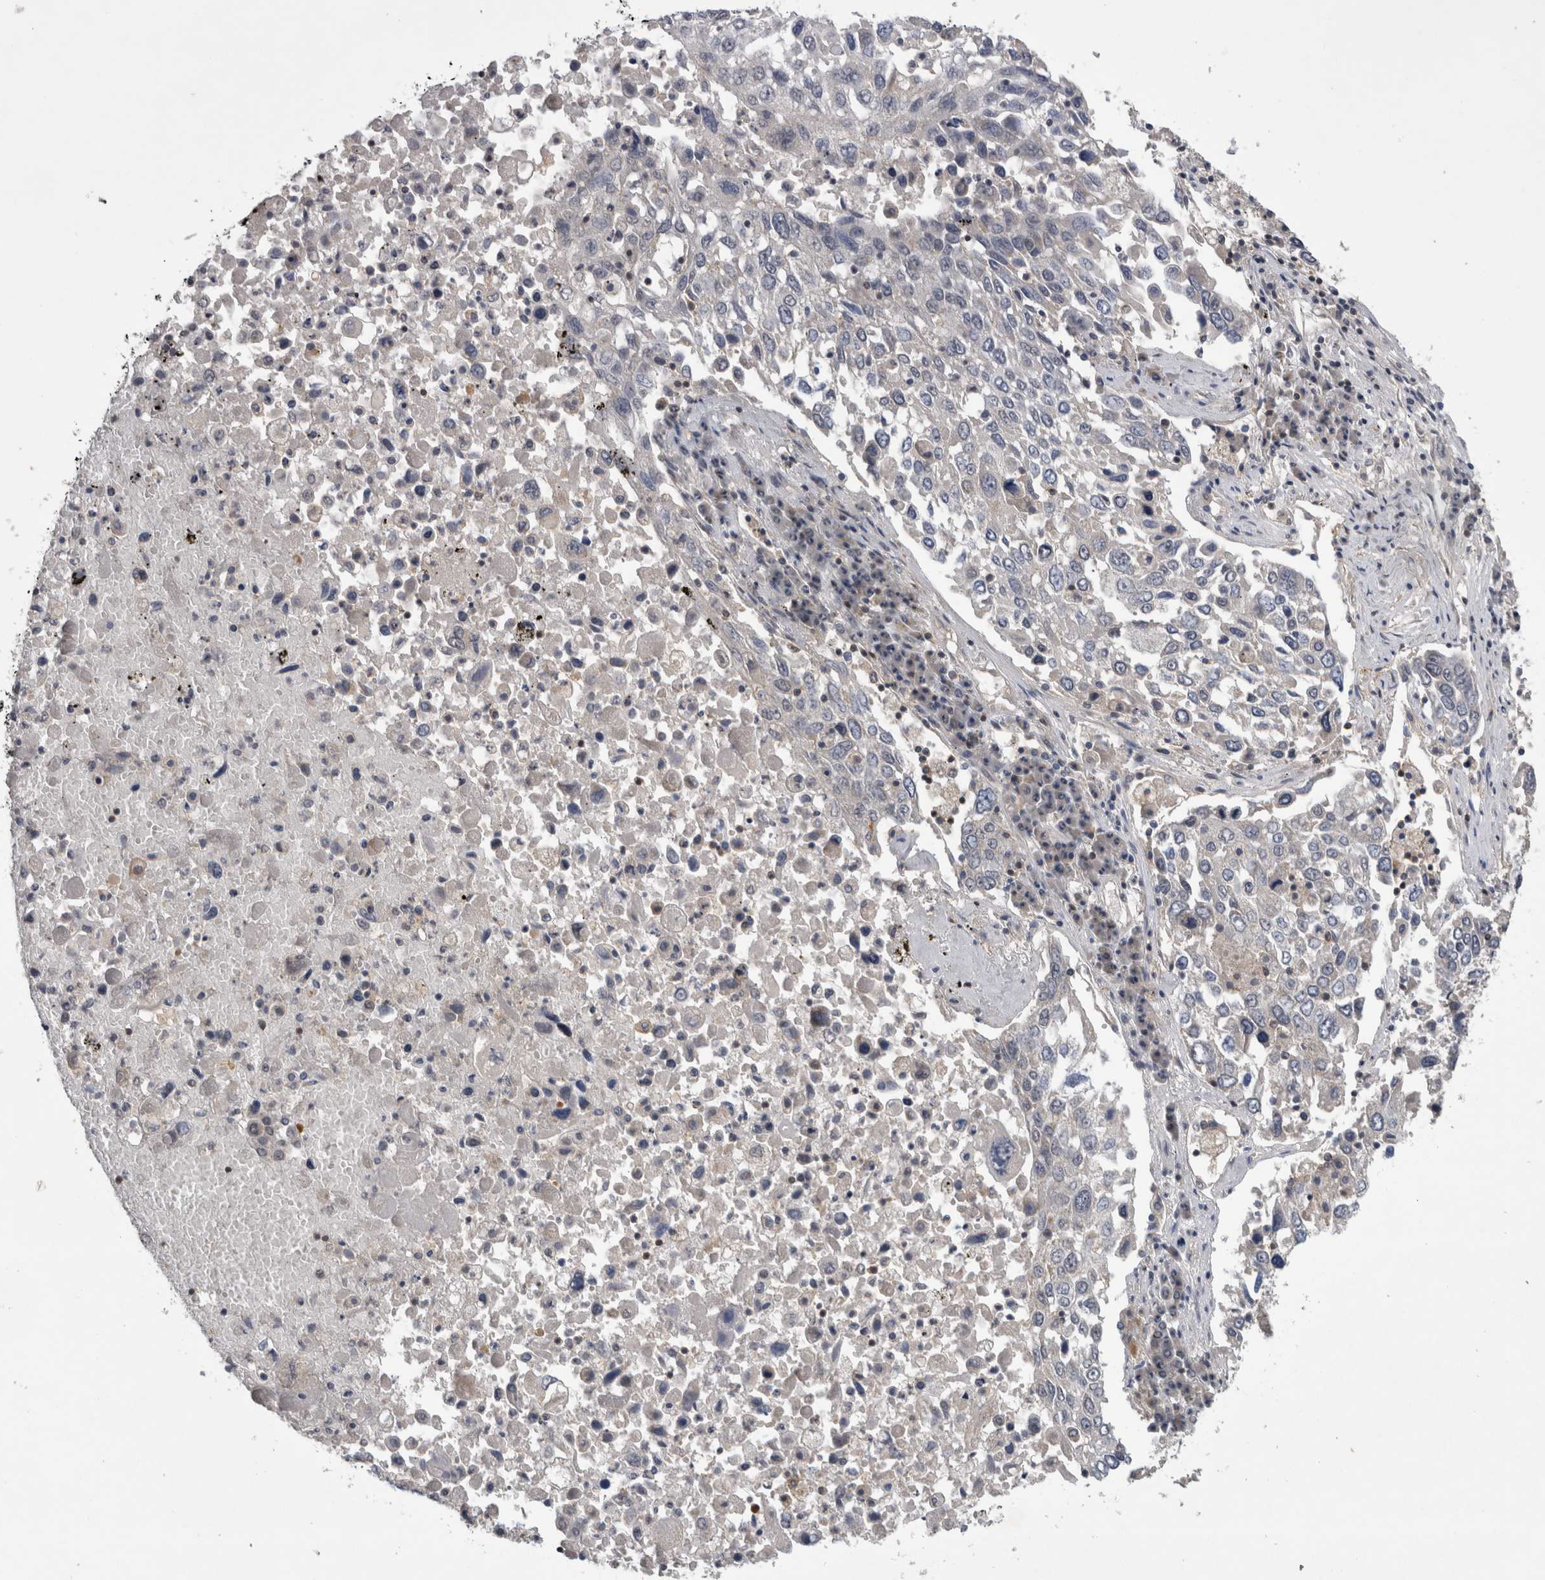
{"staining": {"intensity": "moderate", "quantity": "<25%", "location": "cytoplasmic/membranous"}, "tissue": "lung cancer", "cell_type": "Tumor cells", "image_type": "cancer", "snomed": [{"axis": "morphology", "description": "Squamous cell carcinoma, NOS"}, {"axis": "topography", "description": "Lung"}], "caption": "IHC staining of lung cancer, which reveals low levels of moderate cytoplasmic/membranous positivity in approximately <25% of tumor cells indicating moderate cytoplasmic/membranous protein expression. The staining was performed using DAB (brown) for protein detection and nuclei were counterstained in hematoxylin (blue).", "gene": "NFATC2", "patient": {"sex": "male", "age": 65}}